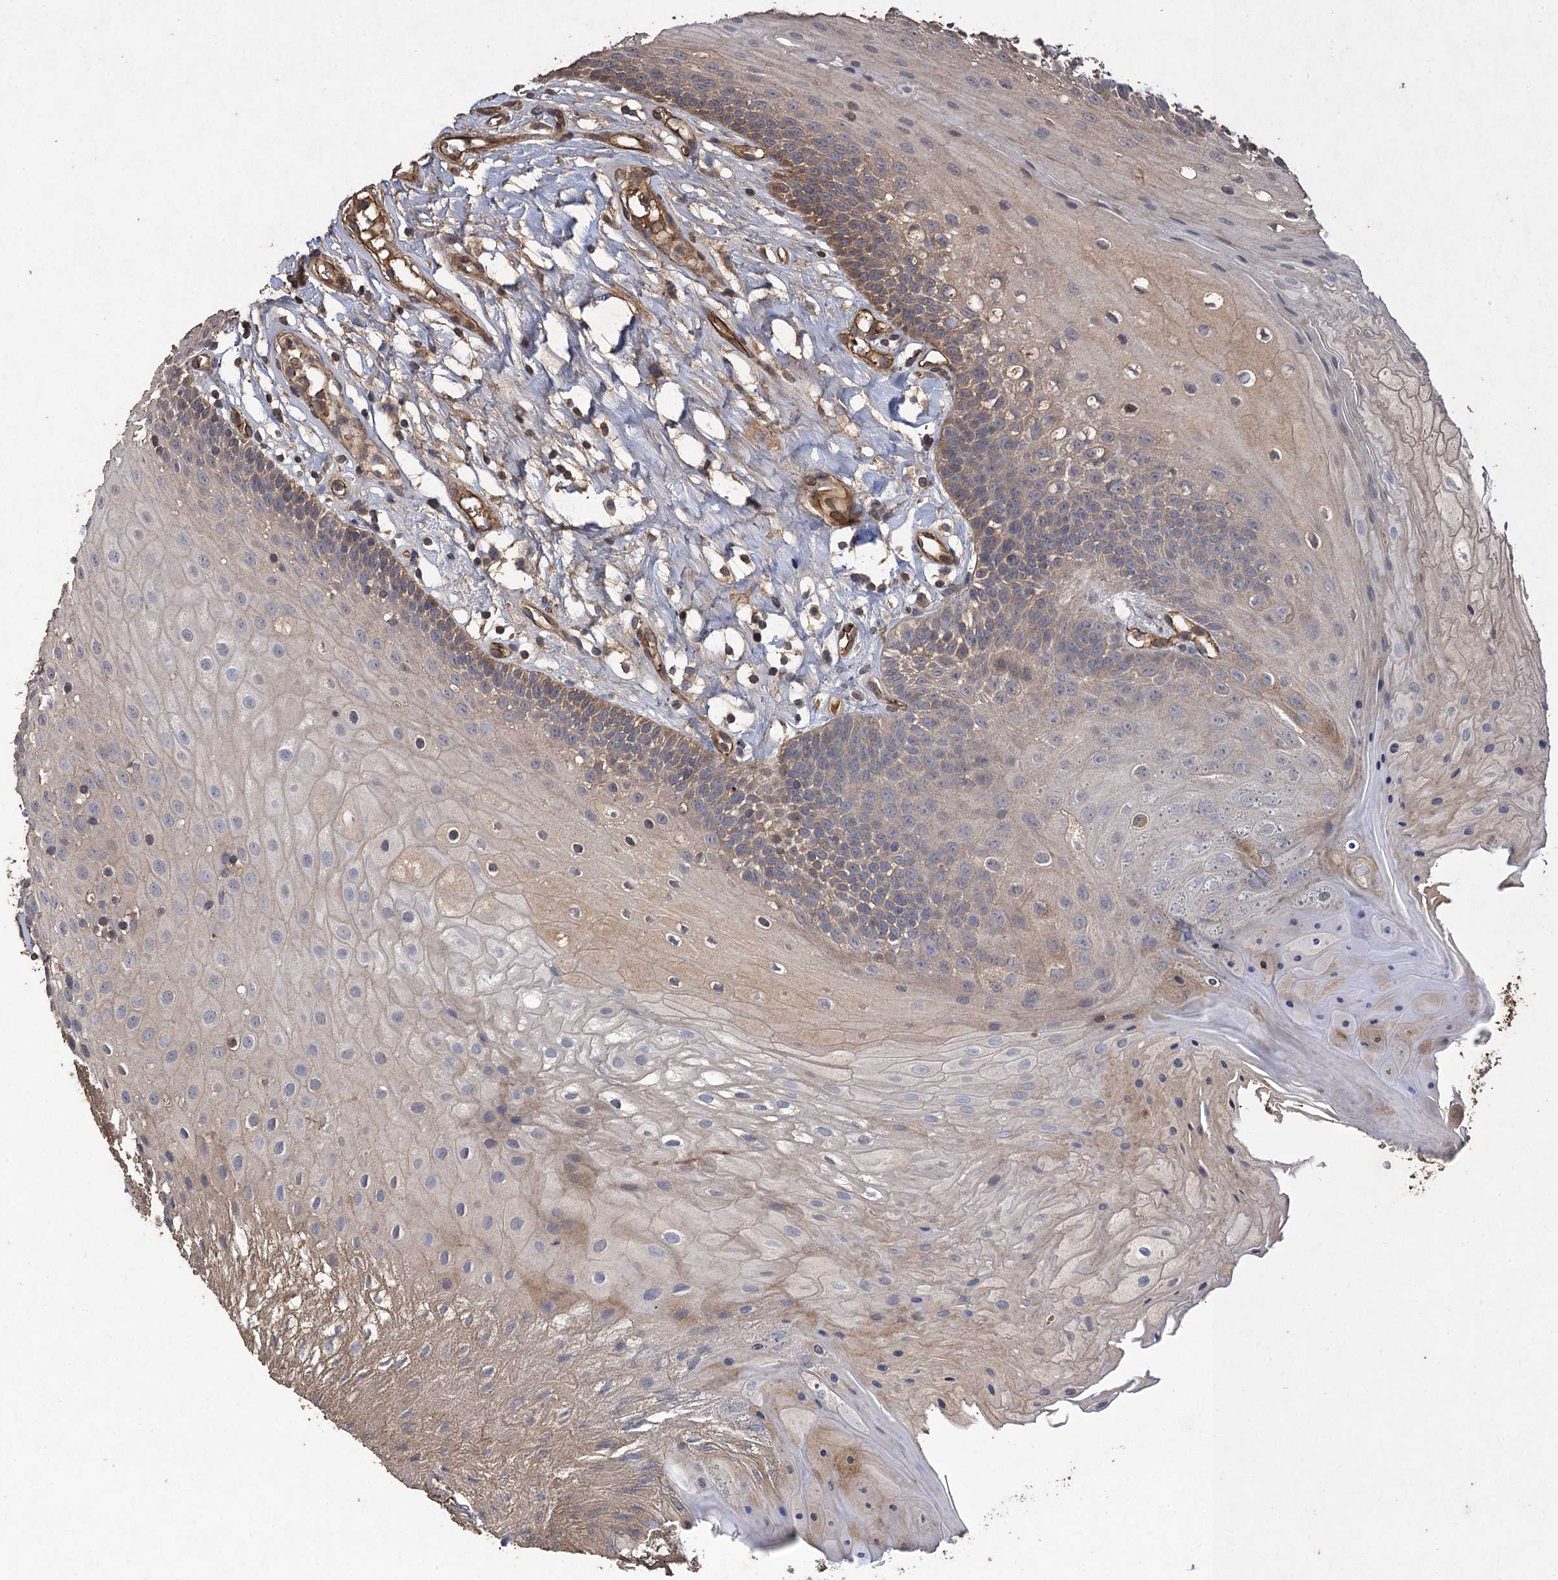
{"staining": {"intensity": "moderate", "quantity": "25%-75%", "location": "cytoplasmic/membranous"}, "tissue": "oral mucosa", "cell_type": "Squamous epithelial cells", "image_type": "normal", "snomed": [{"axis": "morphology", "description": "Normal tissue, NOS"}, {"axis": "topography", "description": "Oral tissue"}], "caption": "Approximately 25%-75% of squamous epithelial cells in benign oral mucosa display moderate cytoplasmic/membranous protein positivity as visualized by brown immunohistochemical staining.", "gene": "TXNDC11", "patient": {"sex": "female", "age": 80}}